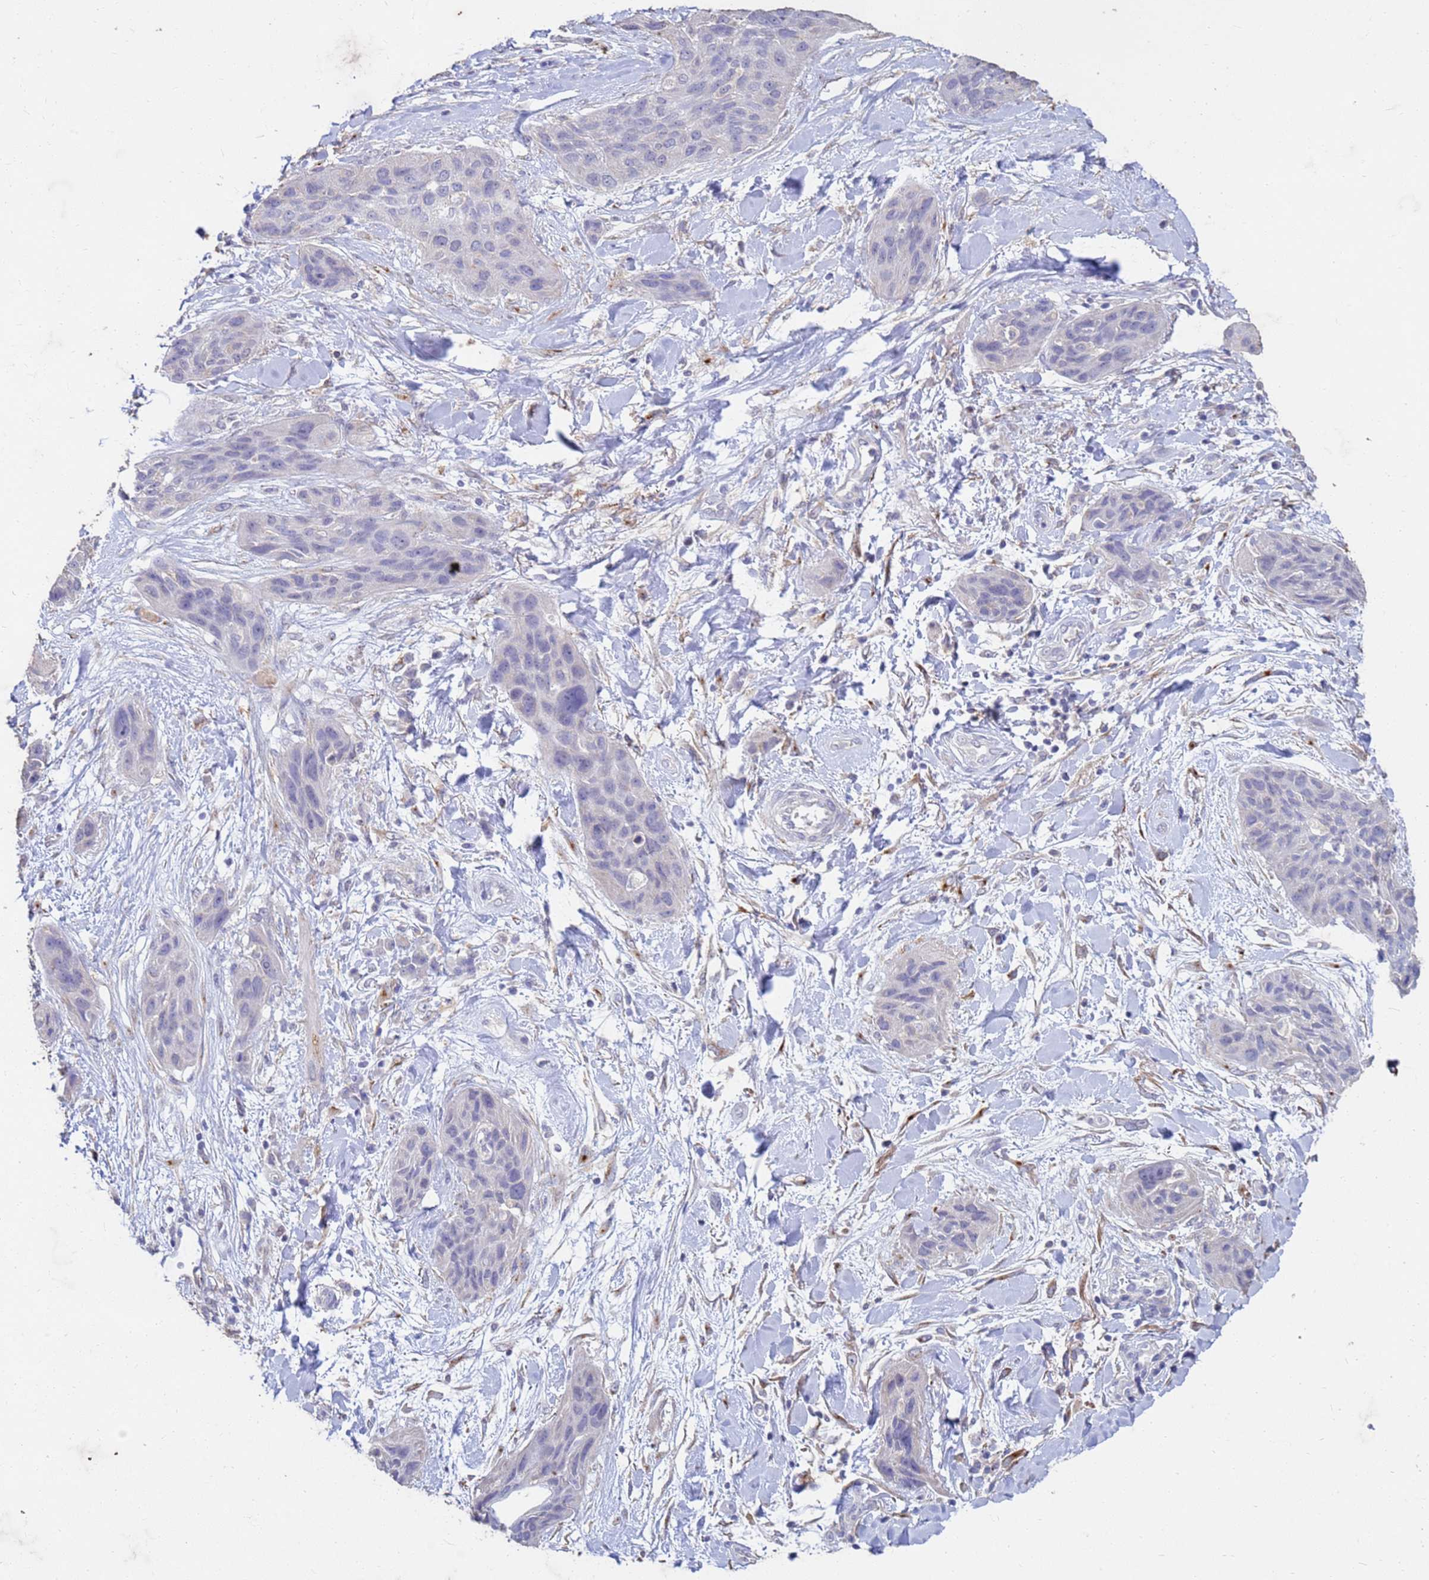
{"staining": {"intensity": "negative", "quantity": "none", "location": "none"}, "tissue": "lung cancer", "cell_type": "Tumor cells", "image_type": "cancer", "snomed": [{"axis": "morphology", "description": "Squamous cell carcinoma, NOS"}, {"axis": "topography", "description": "Lung"}], "caption": "A histopathology image of human lung cancer (squamous cell carcinoma) is negative for staining in tumor cells. Nuclei are stained in blue.", "gene": "SLC25A15", "patient": {"sex": "female", "age": 70}}